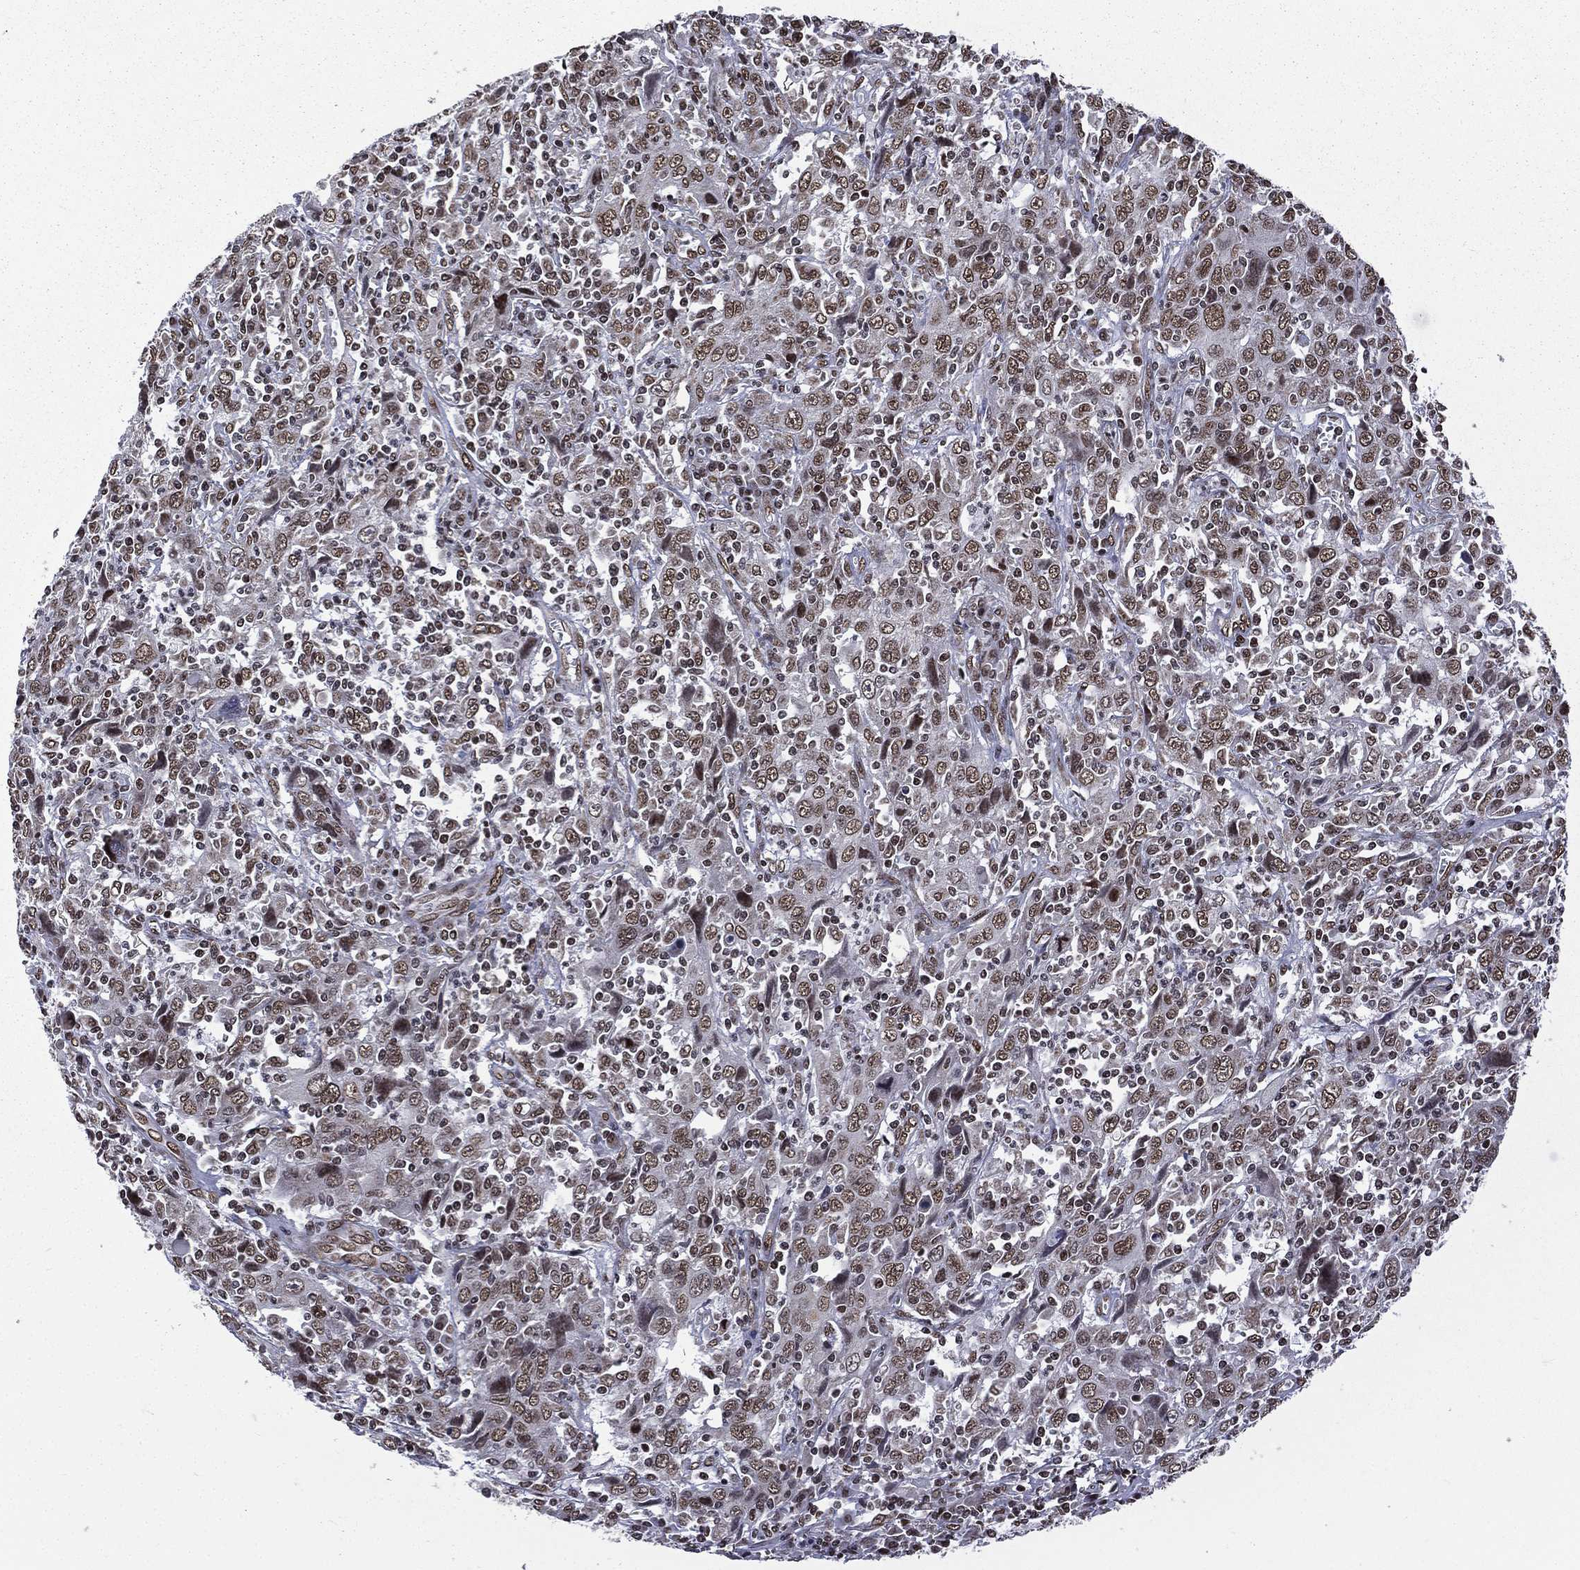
{"staining": {"intensity": "moderate", "quantity": ">75%", "location": "nuclear"}, "tissue": "cervical cancer", "cell_type": "Tumor cells", "image_type": "cancer", "snomed": [{"axis": "morphology", "description": "Squamous cell carcinoma, NOS"}, {"axis": "topography", "description": "Cervix"}], "caption": "Brown immunohistochemical staining in human cervical cancer (squamous cell carcinoma) demonstrates moderate nuclear staining in approximately >75% of tumor cells. The protein is shown in brown color, while the nuclei are stained blue.", "gene": "C5orf24", "patient": {"sex": "female", "age": 46}}